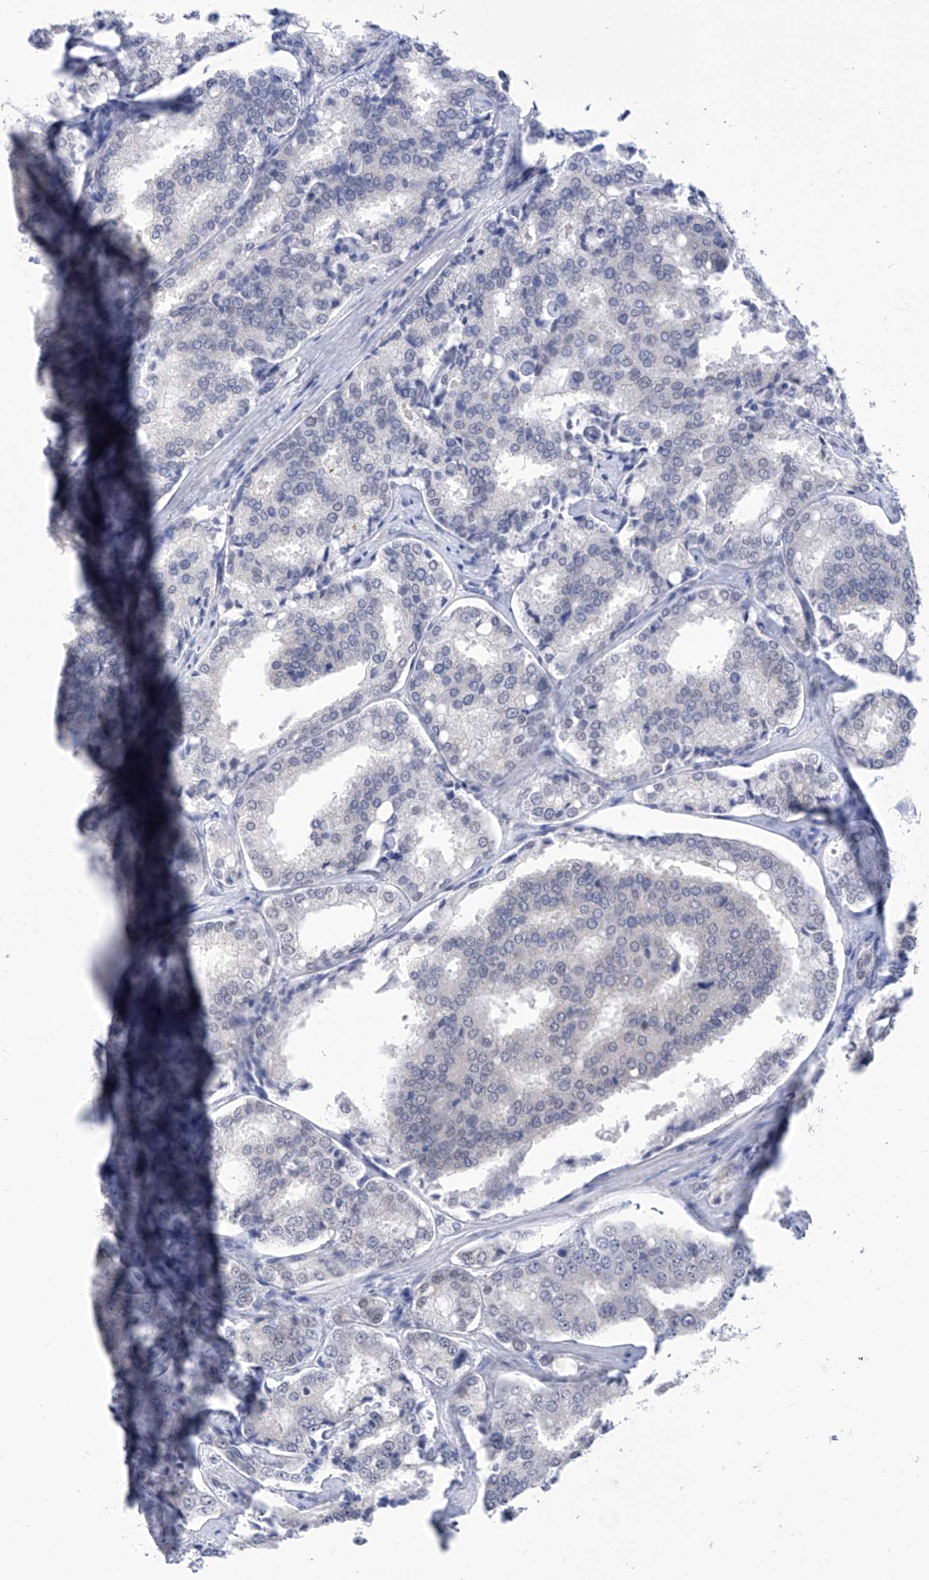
{"staining": {"intensity": "negative", "quantity": "none", "location": "none"}, "tissue": "prostate cancer", "cell_type": "Tumor cells", "image_type": "cancer", "snomed": [{"axis": "morphology", "description": "Adenocarcinoma, High grade"}, {"axis": "topography", "description": "Prostate"}], "caption": "Human prostate high-grade adenocarcinoma stained for a protein using IHC exhibits no positivity in tumor cells.", "gene": "SART1", "patient": {"sex": "male", "age": 50}}